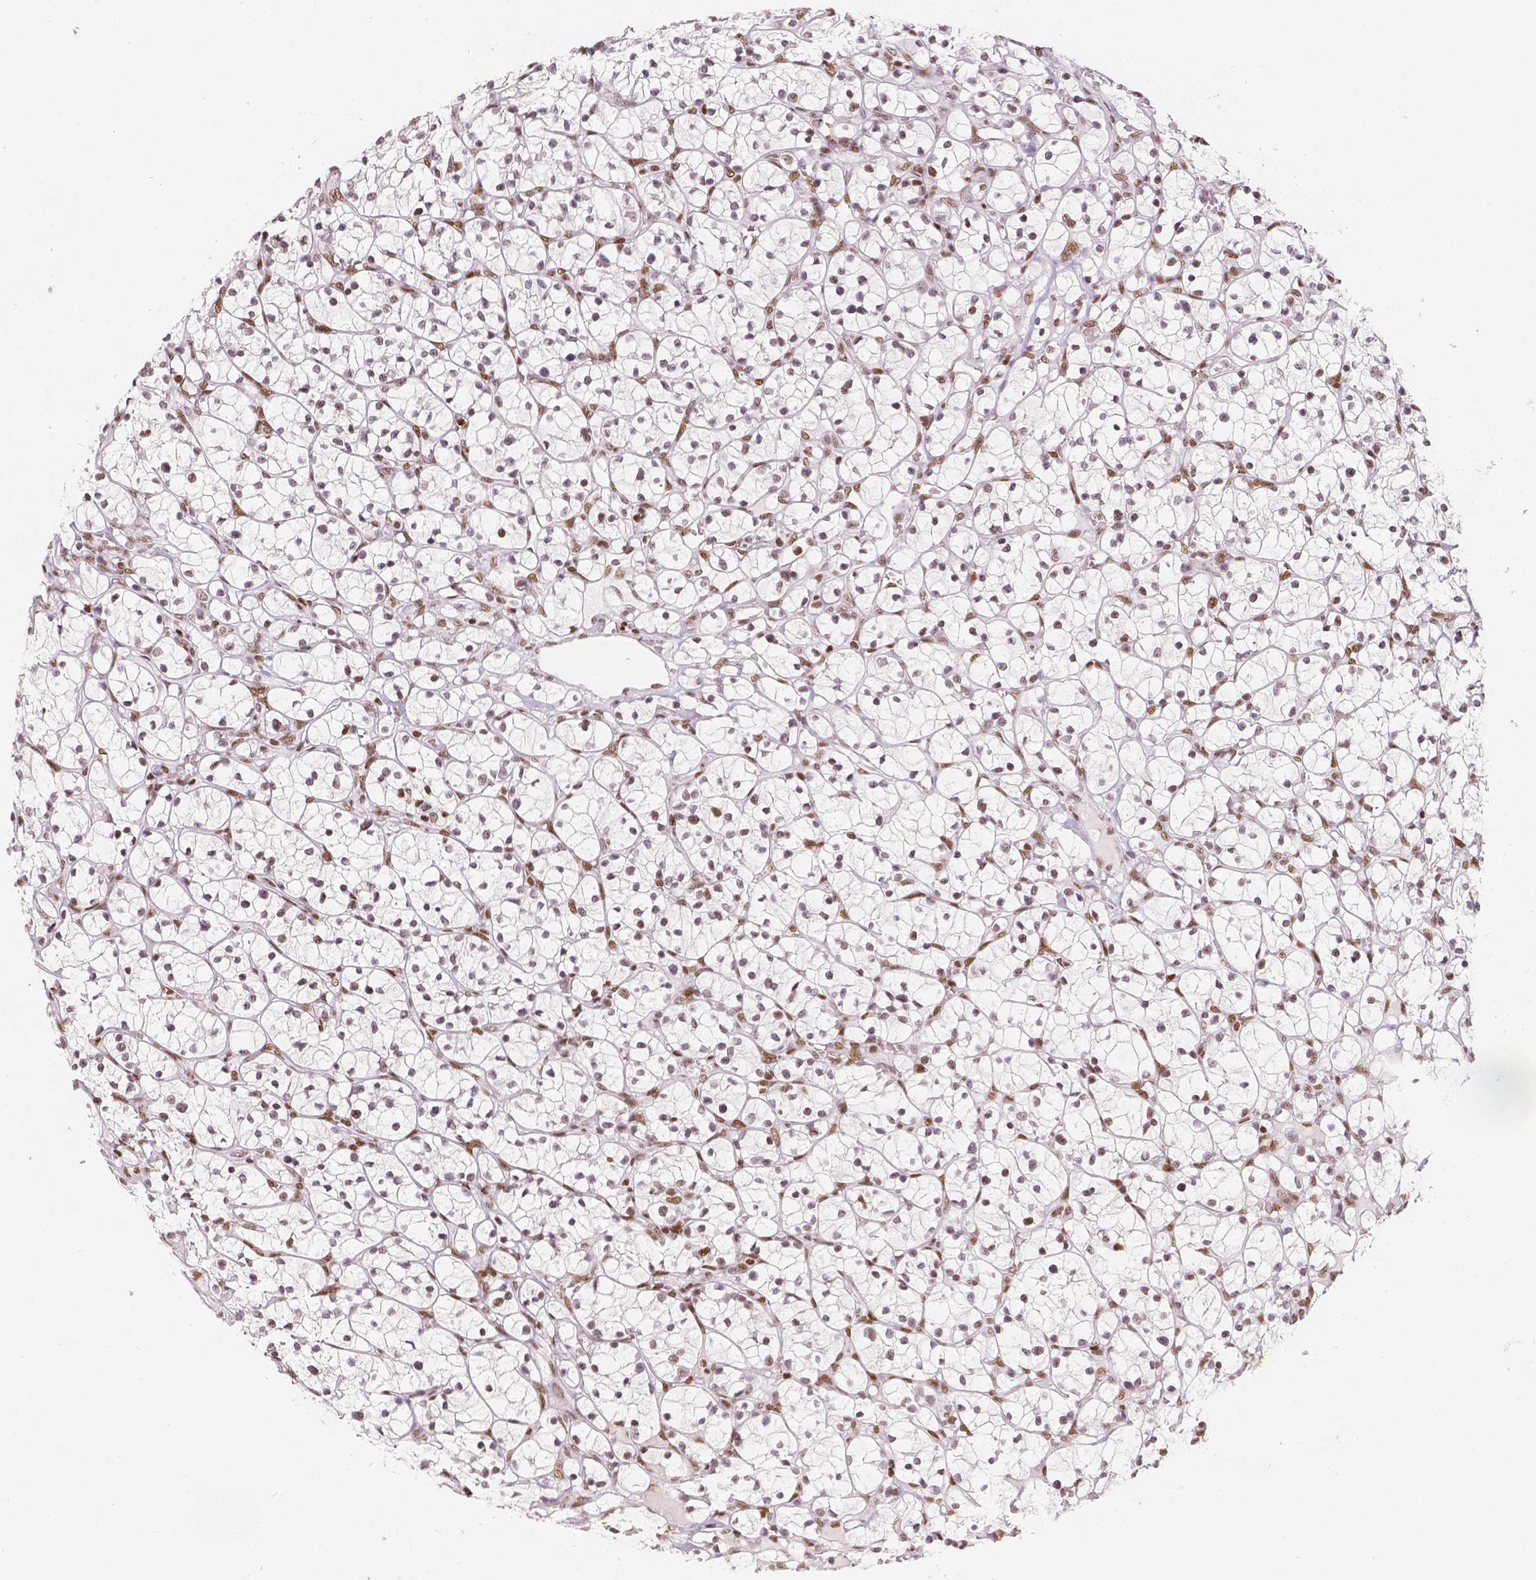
{"staining": {"intensity": "weak", "quantity": "25%-75%", "location": "nuclear"}, "tissue": "renal cancer", "cell_type": "Tumor cells", "image_type": "cancer", "snomed": [{"axis": "morphology", "description": "Adenocarcinoma, NOS"}, {"axis": "topography", "description": "Kidney"}], "caption": "The micrograph exhibits a brown stain indicating the presence of a protein in the nuclear of tumor cells in adenocarcinoma (renal).", "gene": "HDAC1", "patient": {"sex": "female", "age": 64}}